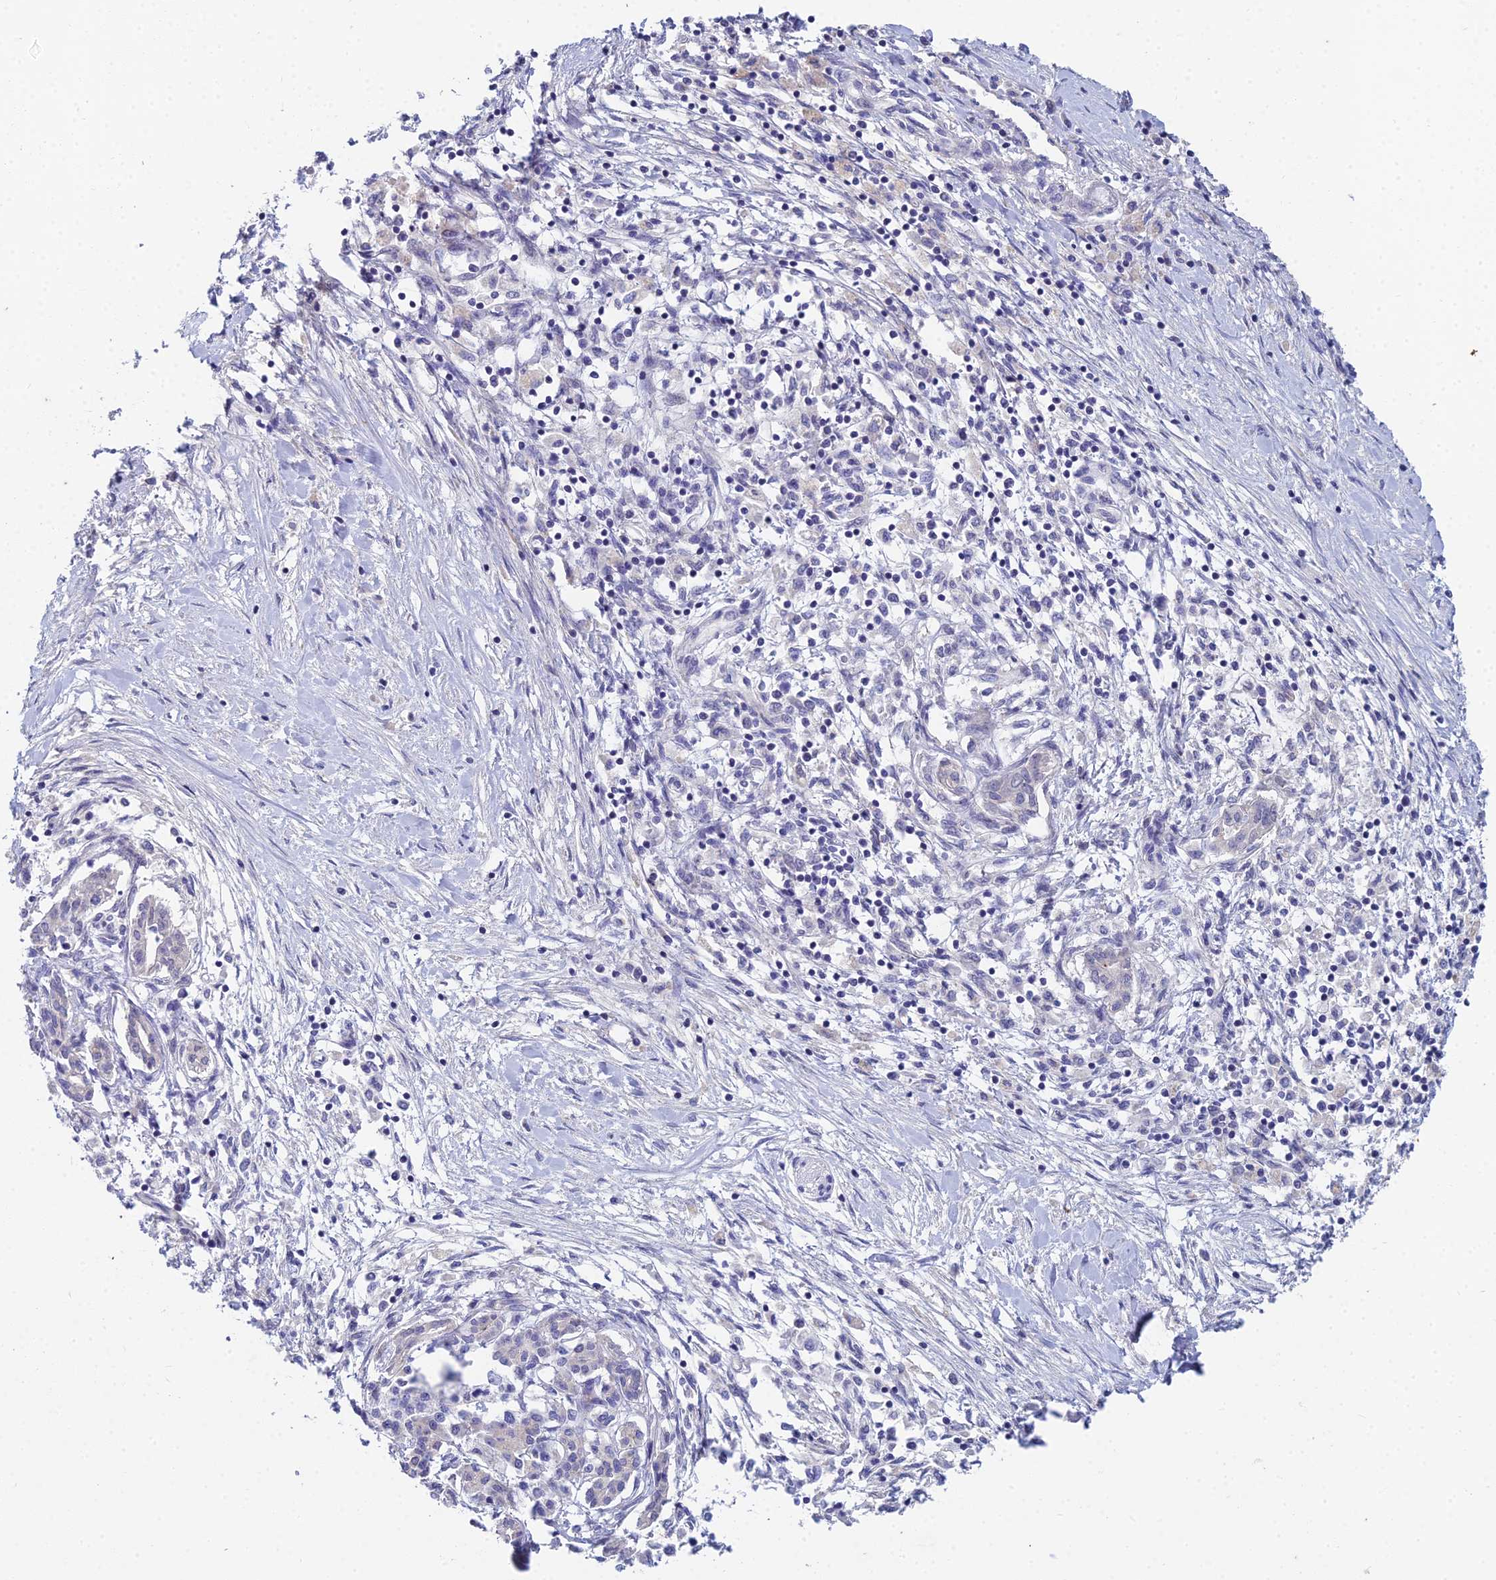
{"staining": {"intensity": "negative", "quantity": "none", "location": "none"}, "tissue": "pancreatic cancer", "cell_type": "Tumor cells", "image_type": "cancer", "snomed": [{"axis": "morphology", "description": "Adenocarcinoma, NOS"}, {"axis": "topography", "description": "Pancreas"}], "caption": "Histopathology image shows no significant protein staining in tumor cells of adenocarcinoma (pancreatic).", "gene": "EEF2KMT", "patient": {"sex": "female", "age": 50}}